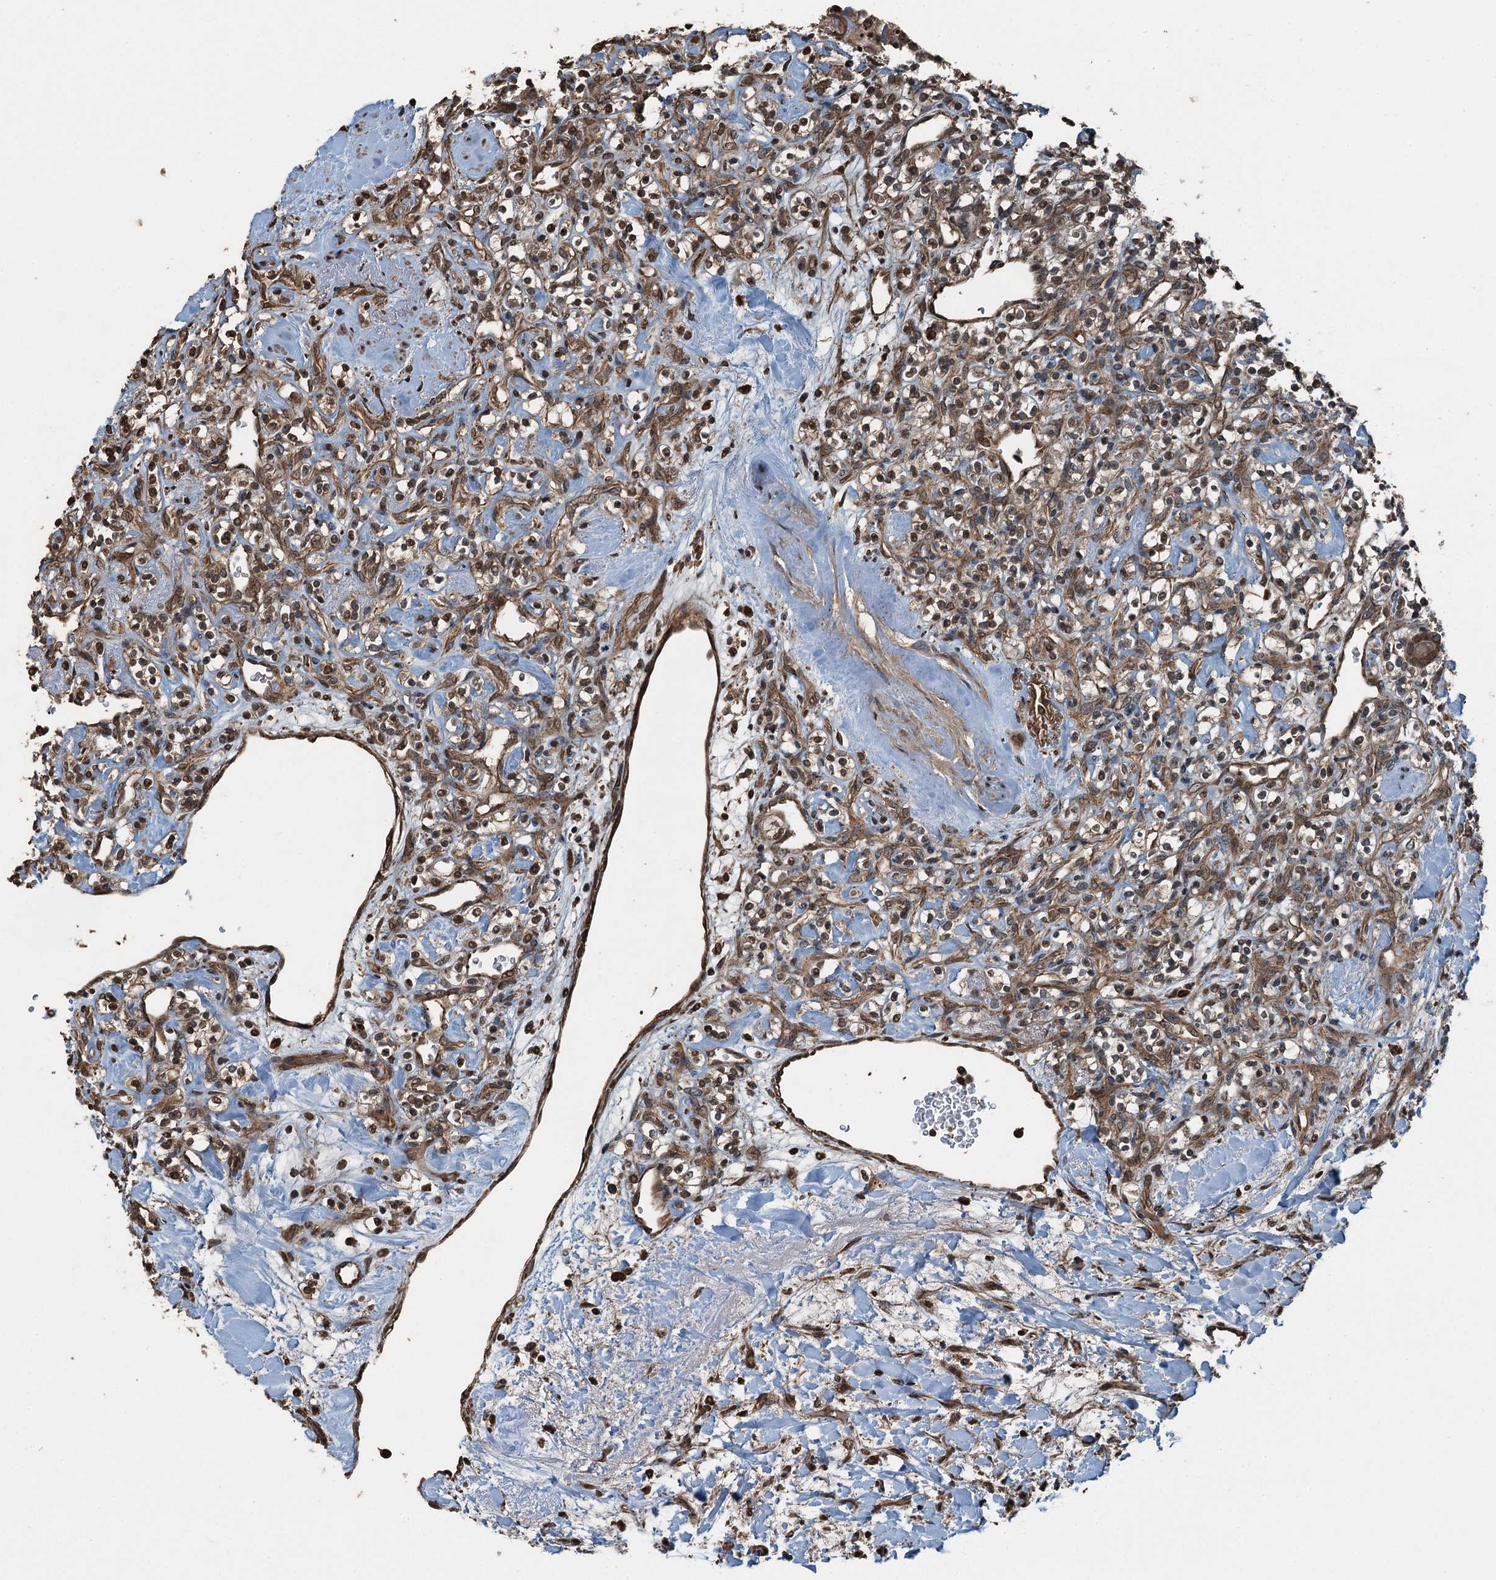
{"staining": {"intensity": "moderate", "quantity": ">75%", "location": "cytoplasmic/membranous,nuclear"}, "tissue": "renal cancer", "cell_type": "Tumor cells", "image_type": "cancer", "snomed": [{"axis": "morphology", "description": "Adenocarcinoma, NOS"}, {"axis": "topography", "description": "Kidney"}], "caption": "Adenocarcinoma (renal) was stained to show a protein in brown. There is medium levels of moderate cytoplasmic/membranous and nuclear staining in about >75% of tumor cells.", "gene": "TCTN1", "patient": {"sex": "male", "age": 77}}